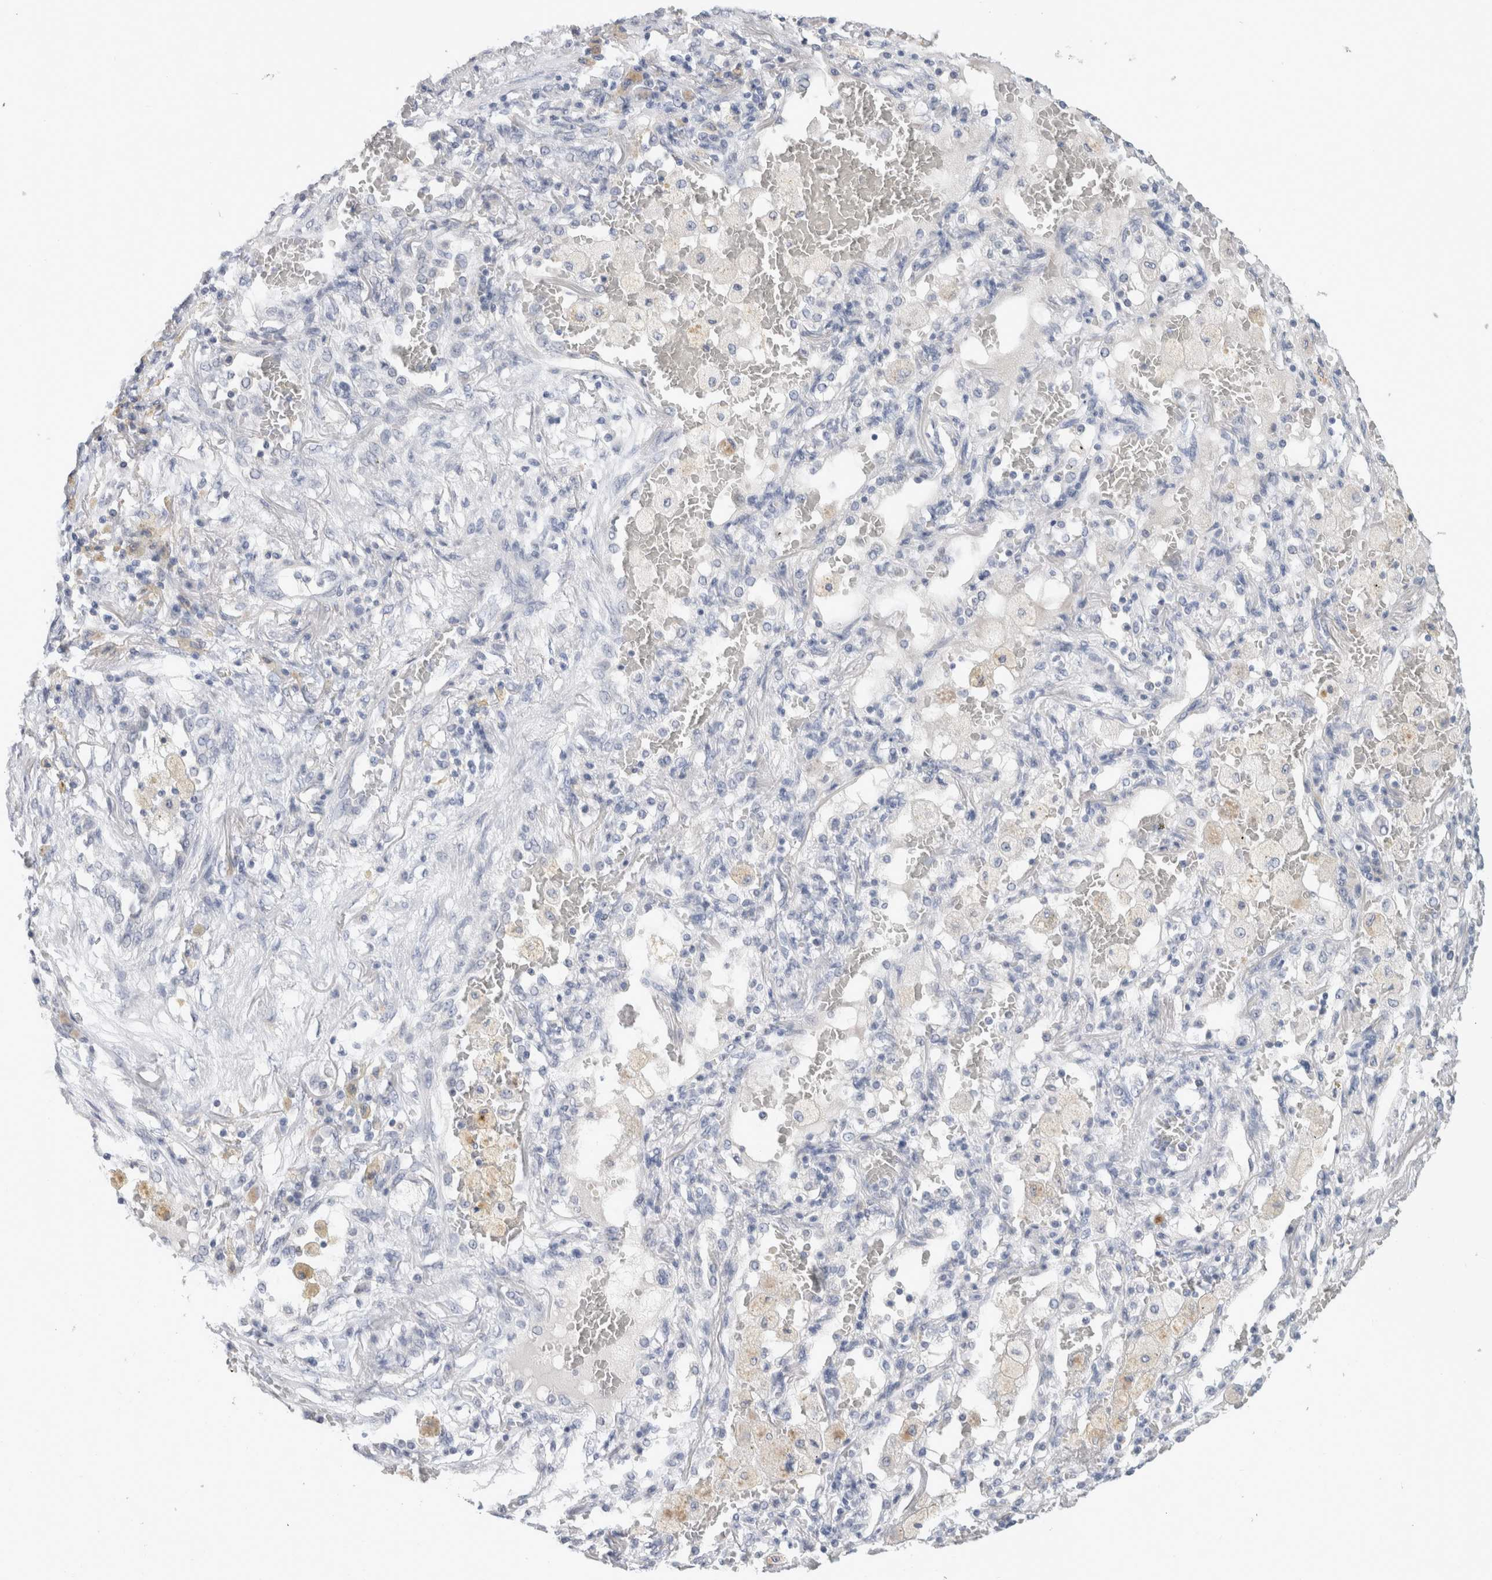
{"staining": {"intensity": "negative", "quantity": "none", "location": "none"}, "tissue": "lung cancer", "cell_type": "Tumor cells", "image_type": "cancer", "snomed": [{"axis": "morphology", "description": "Squamous cell carcinoma, NOS"}, {"axis": "topography", "description": "Lung"}], "caption": "This is an IHC histopathology image of squamous cell carcinoma (lung). There is no staining in tumor cells.", "gene": "BCAN", "patient": {"sex": "male", "age": 61}}